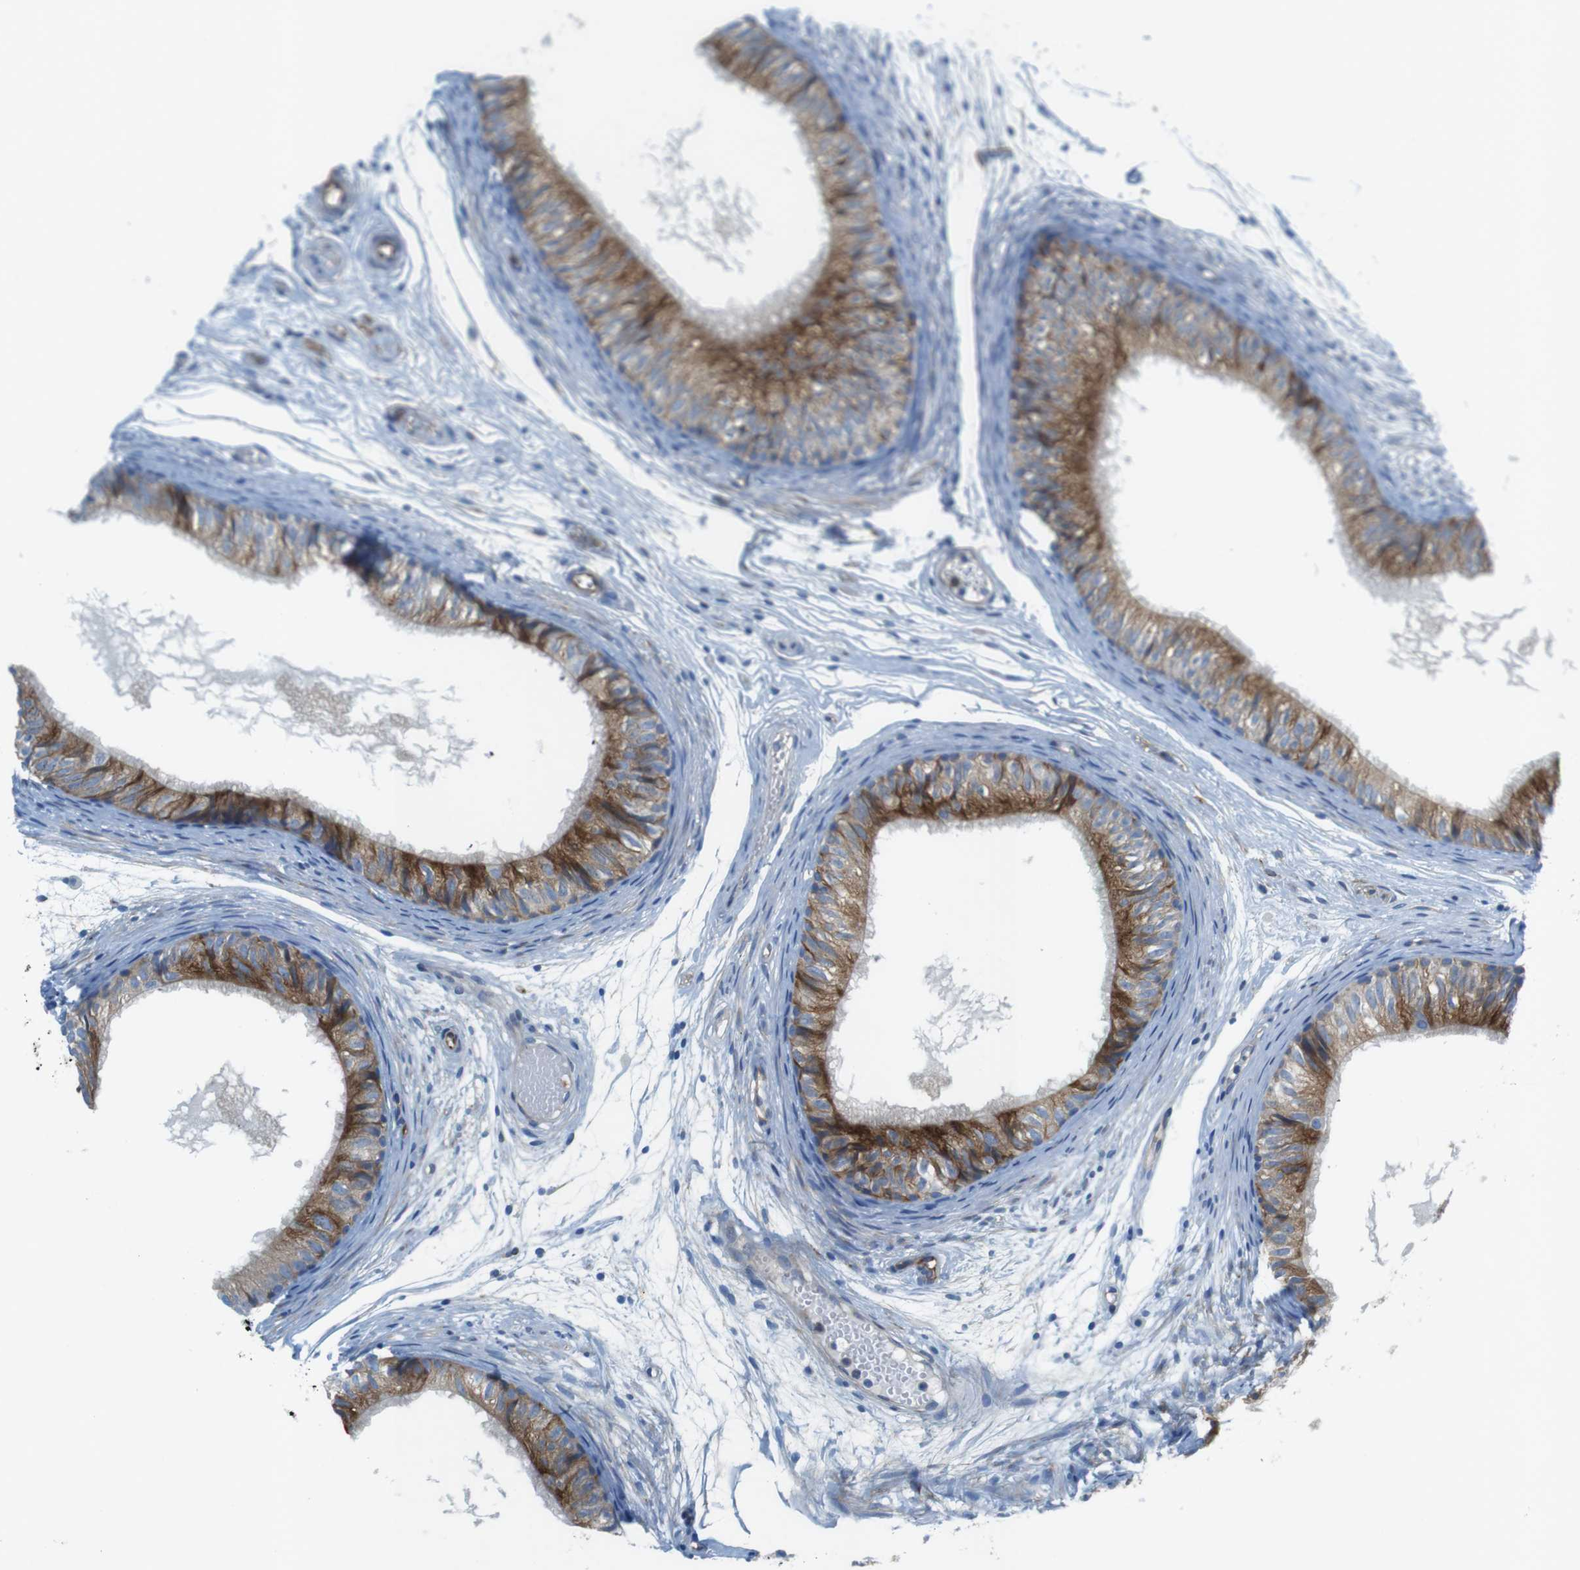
{"staining": {"intensity": "moderate", "quantity": ">75%", "location": "cytoplasmic/membranous"}, "tissue": "epididymis", "cell_type": "Glandular cells", "image_type": "normal", "snomed": [{"axis": "morphology", "description": "Normal tissue, NOS"}, {"axis": "morphology", "description": "Atrophy, NOS"}, {"axis": "topography", "description": "Testis"}, {"axis": "topography", "description": "Epididymis"}], "caption": "A brown stain labels moderate cytoplasmic/membranous expression of a protein in glandular cells of unremarkable human epididymis.", "gene": "EMP2", "patient": {"sex": "male", "age": 18}}